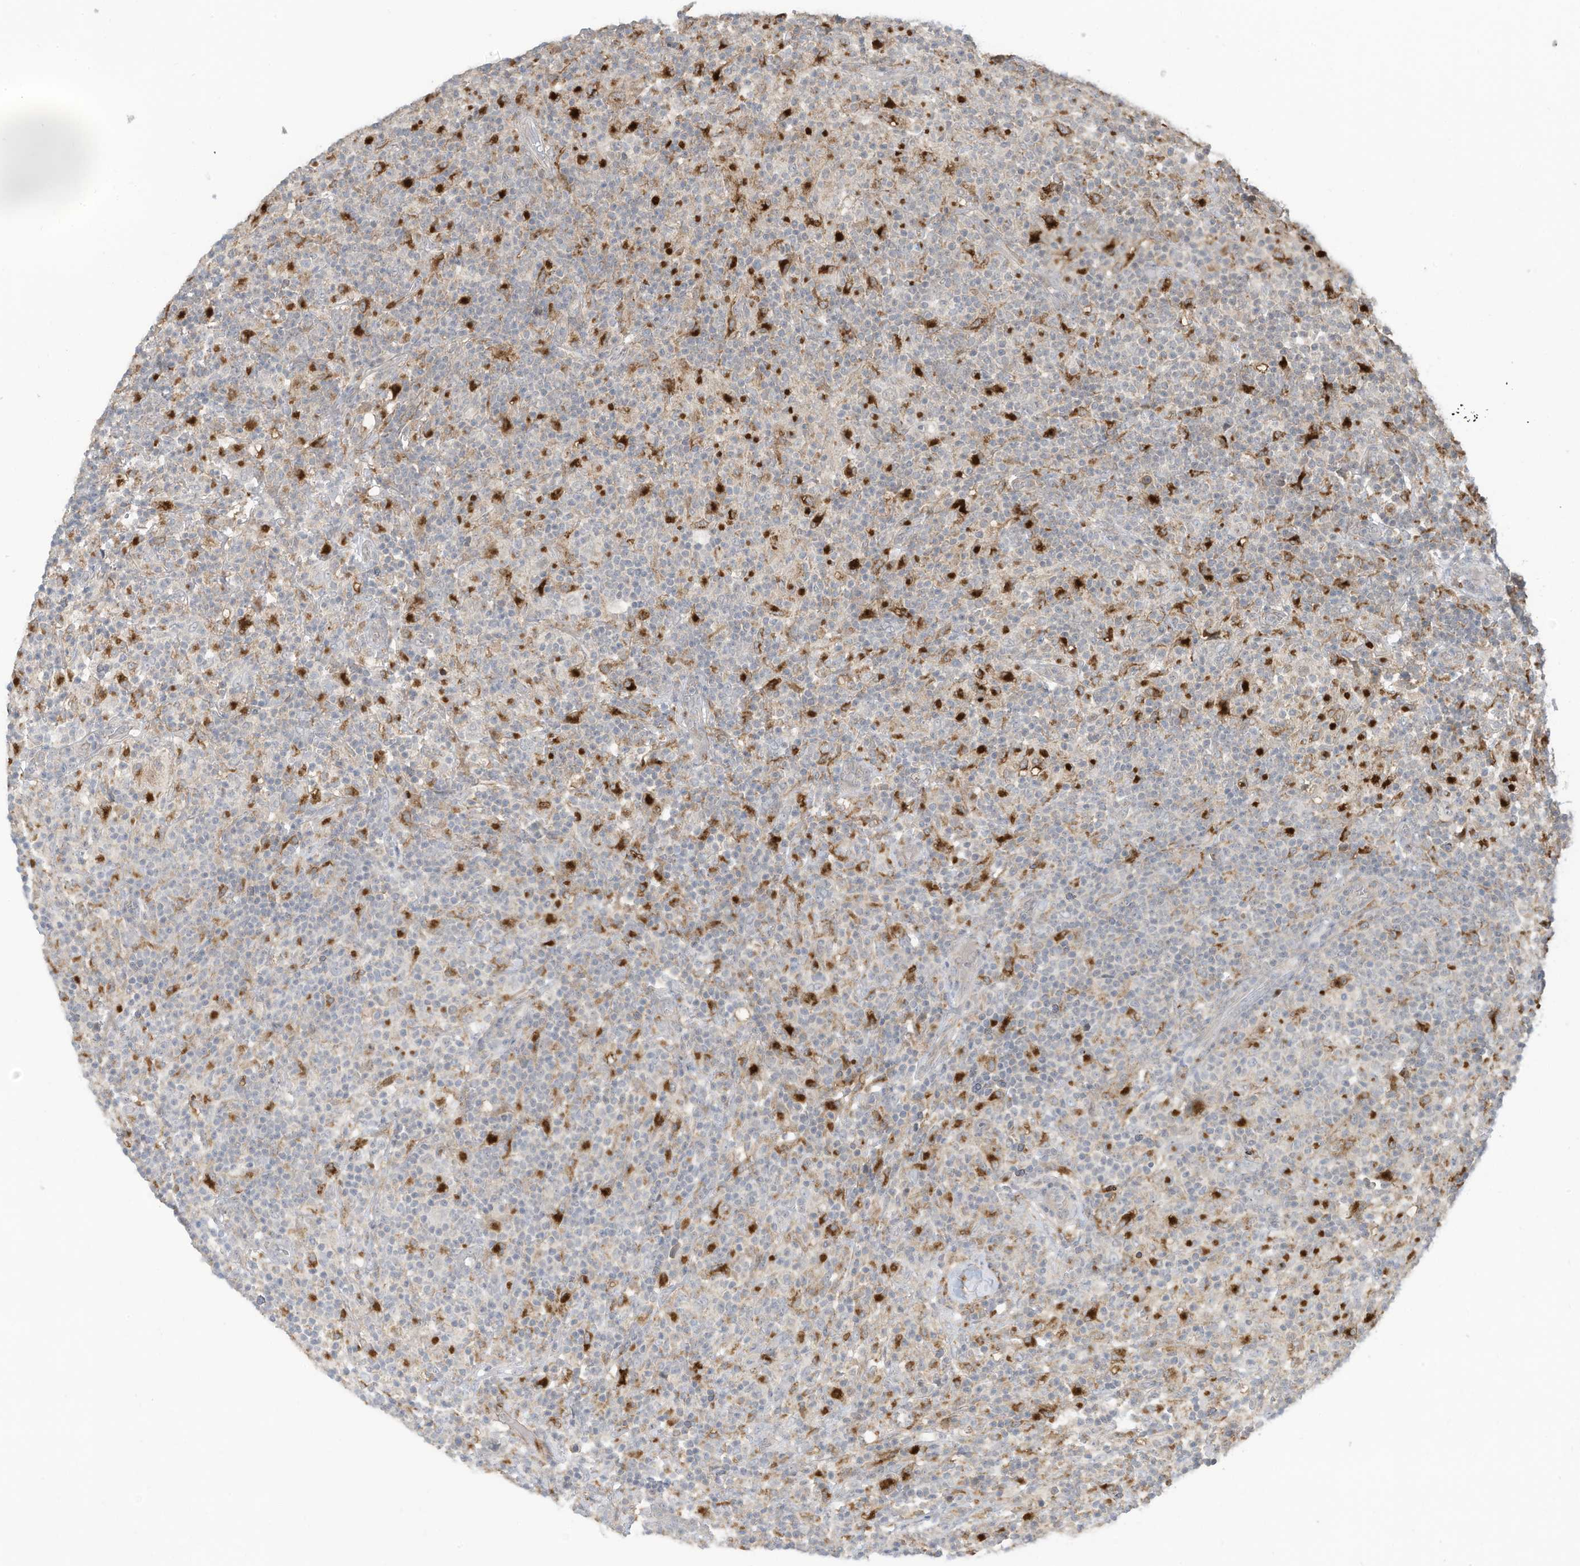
{"staining": {"intensity": "negative", "quantity": "none", "location": "none"}, "tissue": "lymphoma", "cell_type": "Tumor cells", "image_type": "cancer", "snomed": [{"axis": "morphology", "description": "Hodgkin's disease, NOS"}, {"axis": "topography", "description": "Lymph node"}], "caption": "Tumor cells show no significant protein staining in lymphoma.", "gene": "DZIP3", "patient": {"sex": "male", "age": 70}}